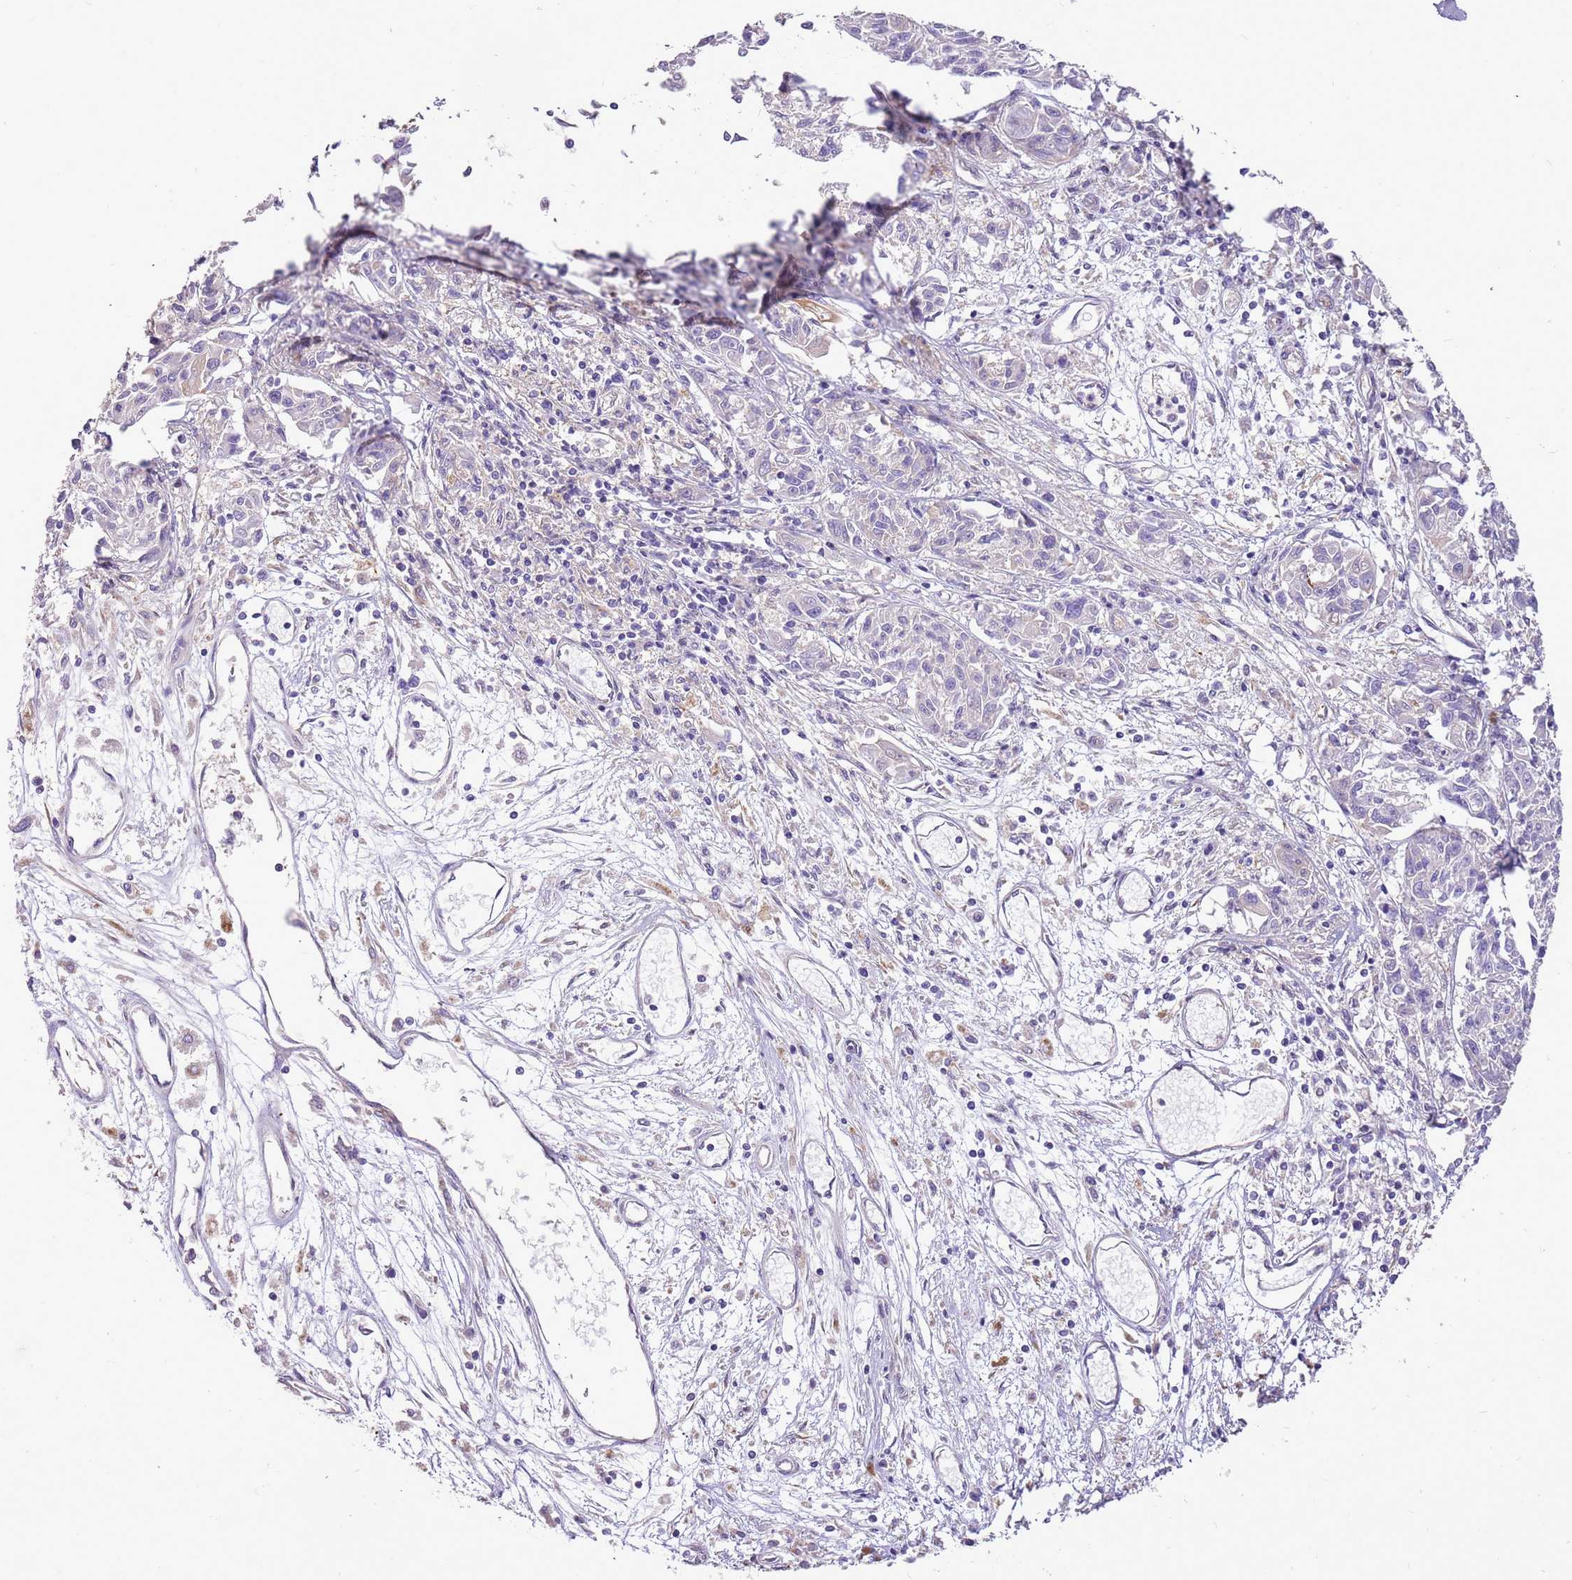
{"staining": {"intensity": "negative", "quantity": "none", "location": "none"}, "tissue": "melanoma", "cell_type": "Tumor cells", "image_type": "cancer", "snomed": [{"axis": "morphology", "description": "Malignant melanoma, NOS"}, {"axis": "topography", "description": "Skin"}], "caption": "Tumor cells are negative for protein expression in human melanoma.", "gene": "WASHC4", "patient": {"sex": "male", "age": 53}}